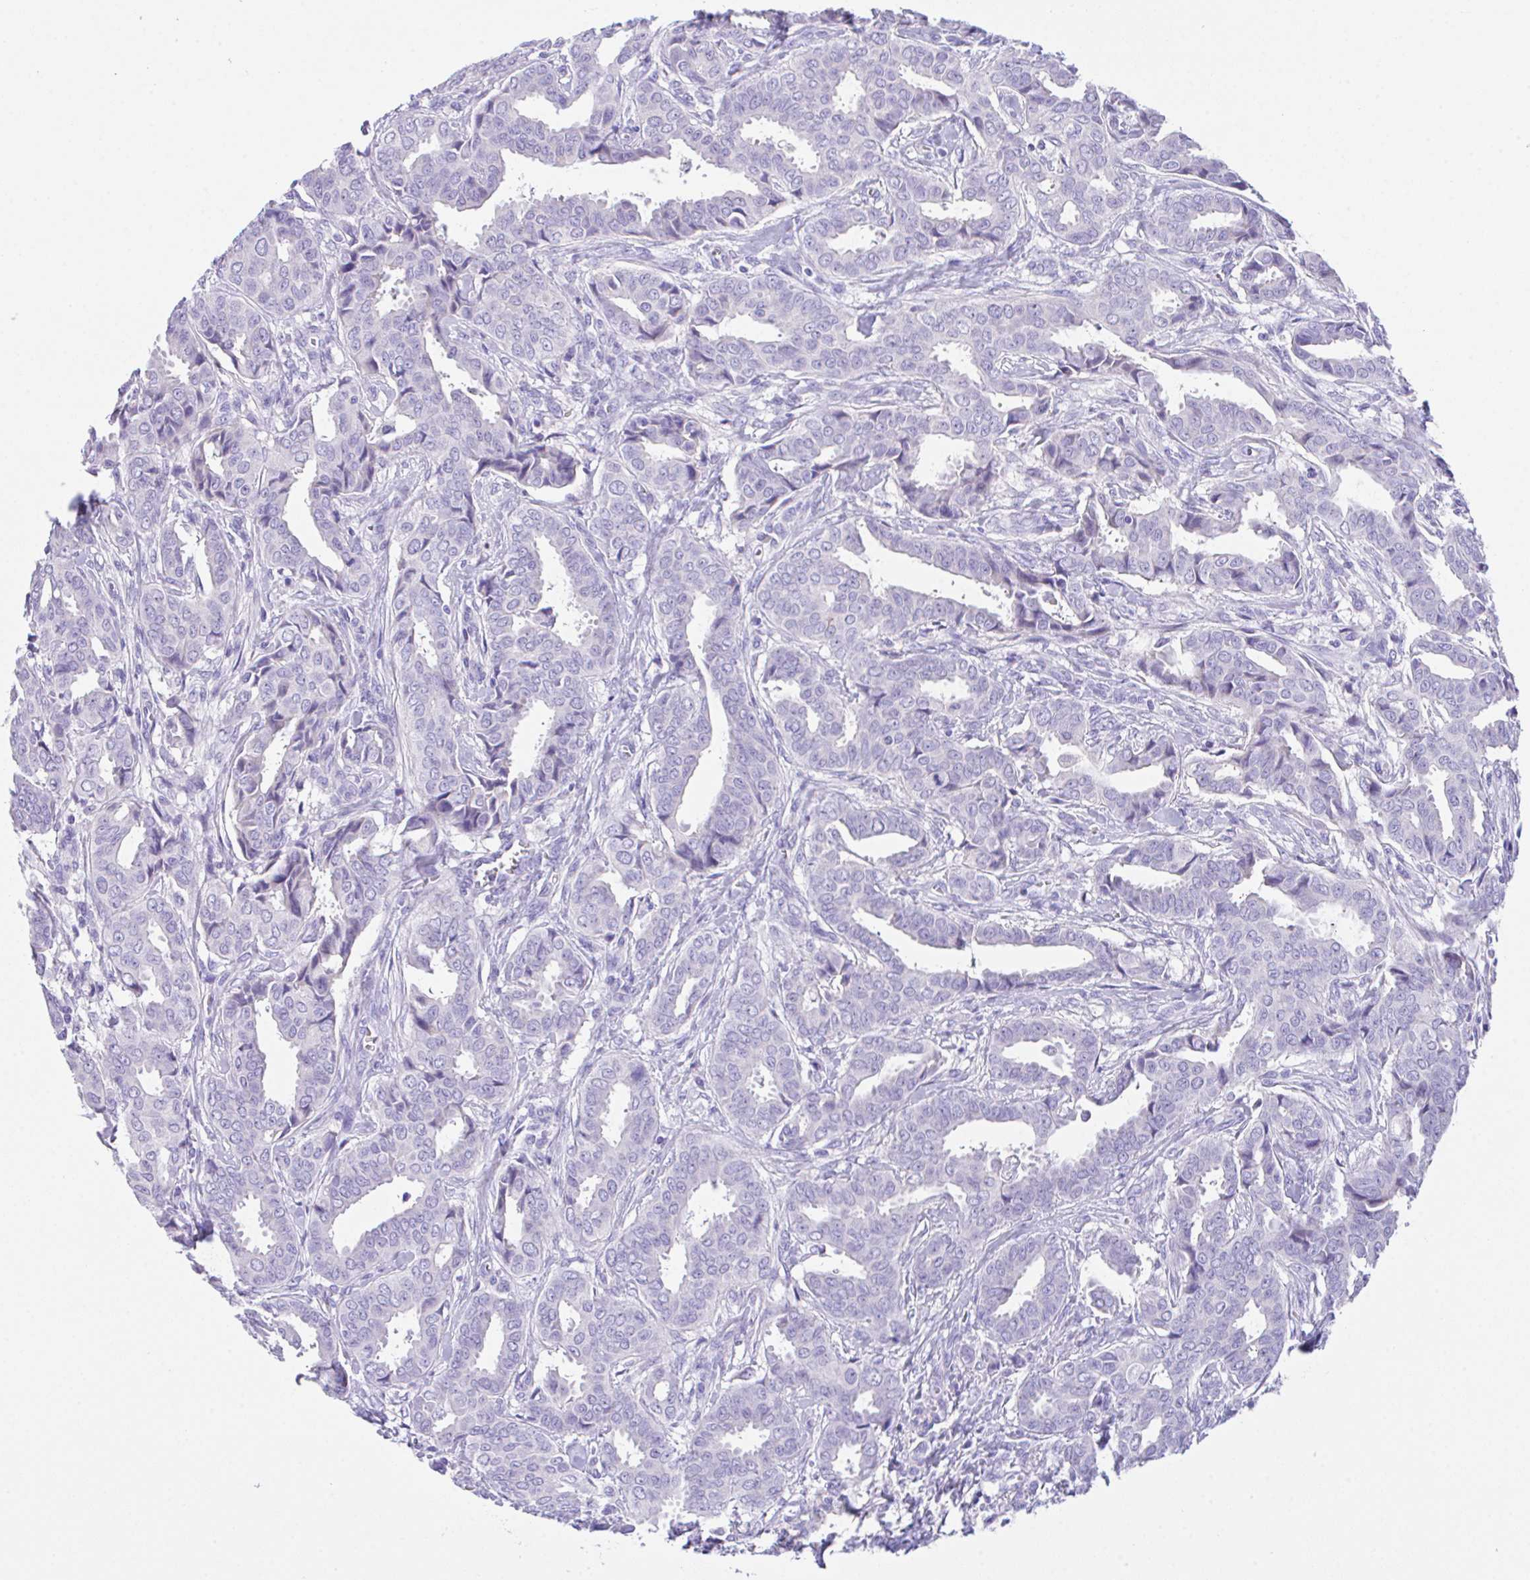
{"staining": {"intensity": "negative", "quantity": "none", "location": "none"}, "tissue": "breast cancer", "cell_type": "Tumor cells", "image_type": "cancer", "snomed": [{"axis": "morphology", "description": "Duct carcinoma"}, {"axis": "topography", "description": "Breast"}], "caption": "High magnification brightfield microscopy of breast cancer stained with DAB (brown) and counterstained with hematoxylin (blue): tumor cells show no significant staining. (IHC, brightfield microscopy, high magnification).", "gene": "SLC16A6", "patient": {"sex": "female", "age": 45}}